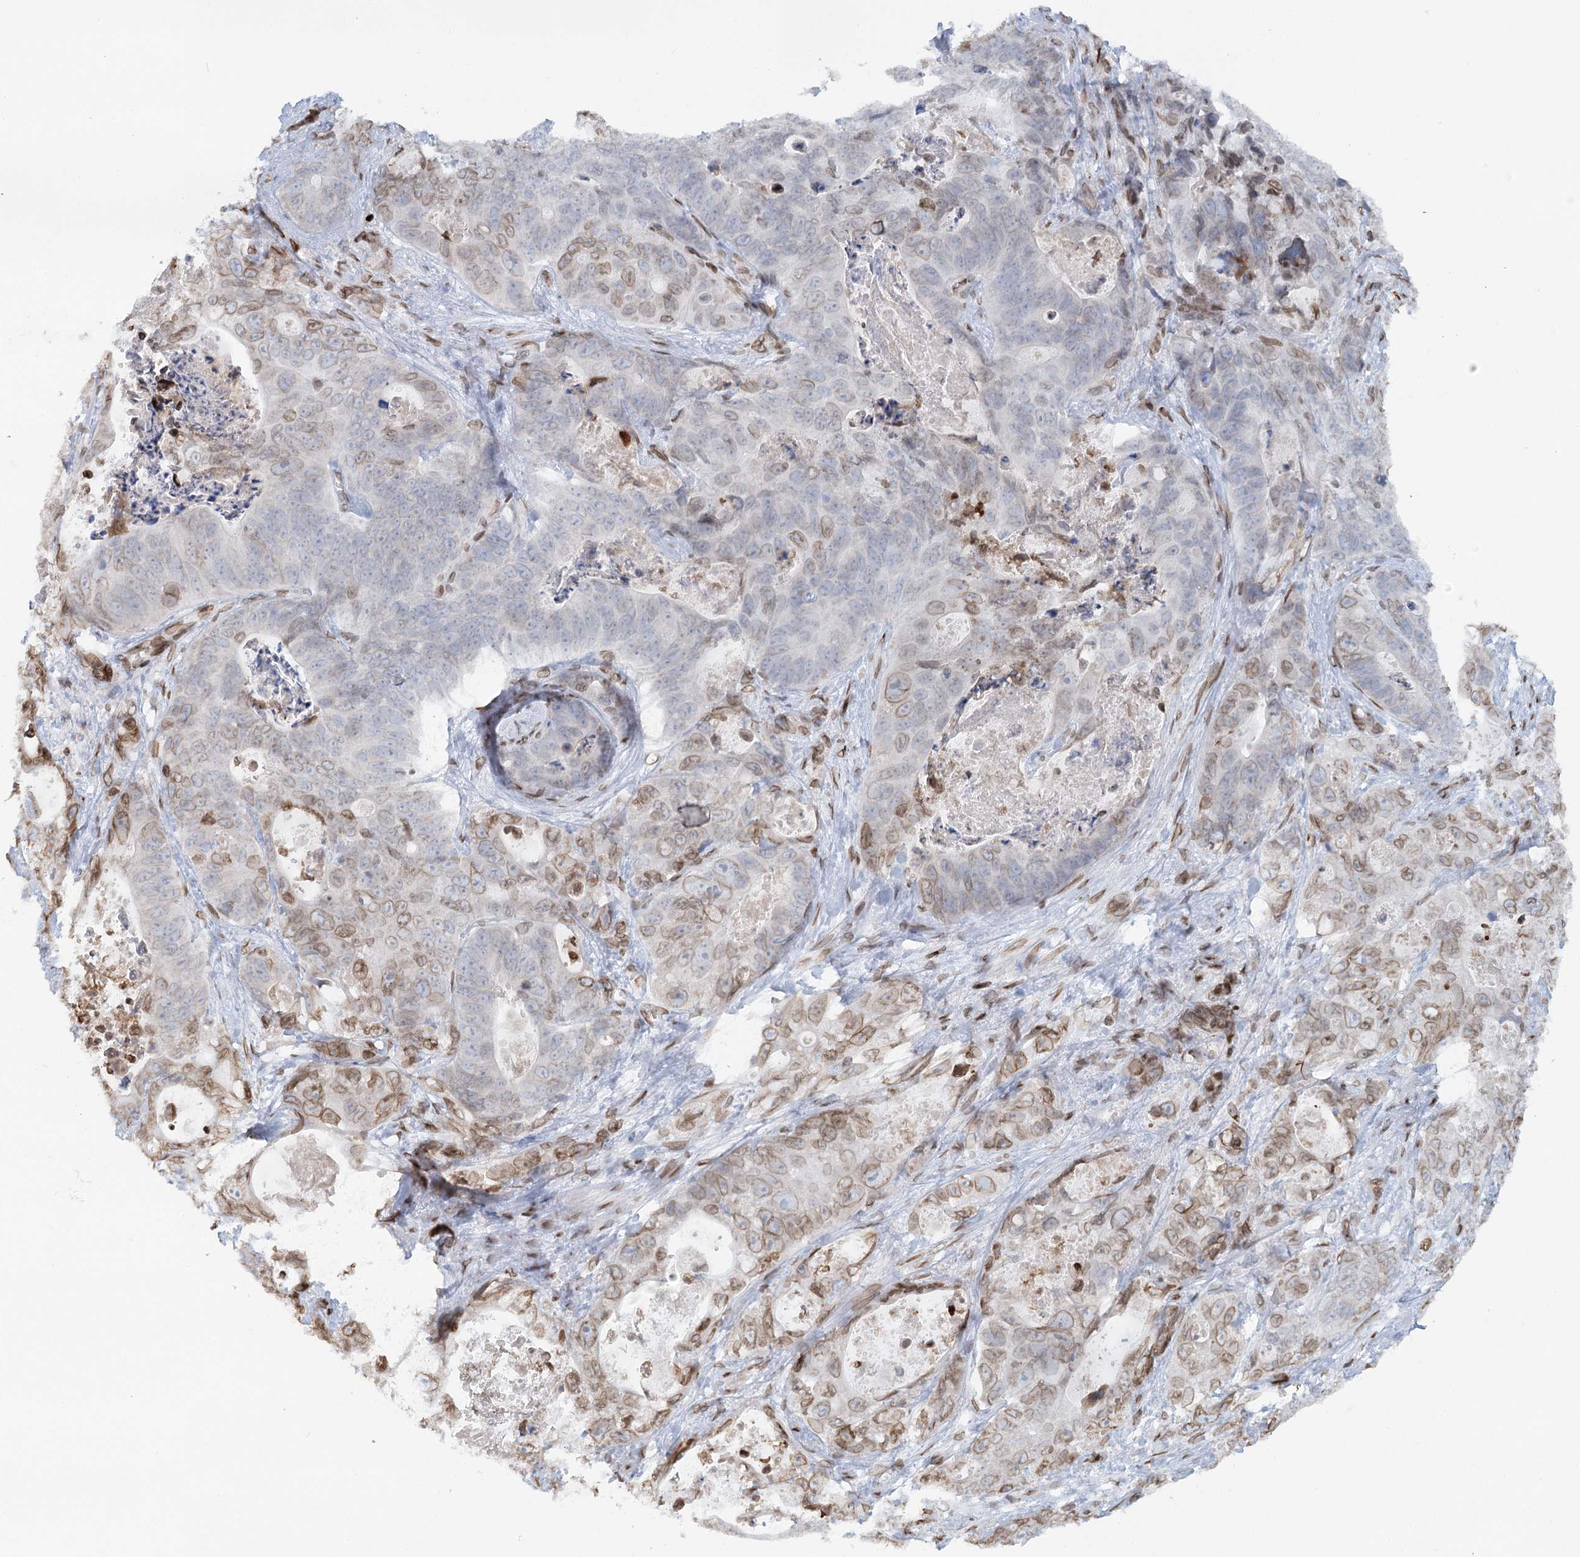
{"staining": {"intensity": "moderate", "quantity": "<25%", "location": "cytoplasmic/membranous,nuclear"}, "tissue": "stomach cancer", "cell_type": "Tumor cells", "image_type": "cancer", "snomed": [{"axis": "morphology", "description": "Normal tissue, NOS"}, {"axis": "morphology", "description": "Adenocarcinoma, NOS"}, {"axis": "topography", "description": "Stomach"}], "caption": "A low amount of moderate cytoplasmic/membranous and nuclear staining is present in about <25% of tumor cells in stomach cancer (adenocarcinoma) tissue.", "gene": "VWA5A", "patient": {"sex": "female", "age": 89}}